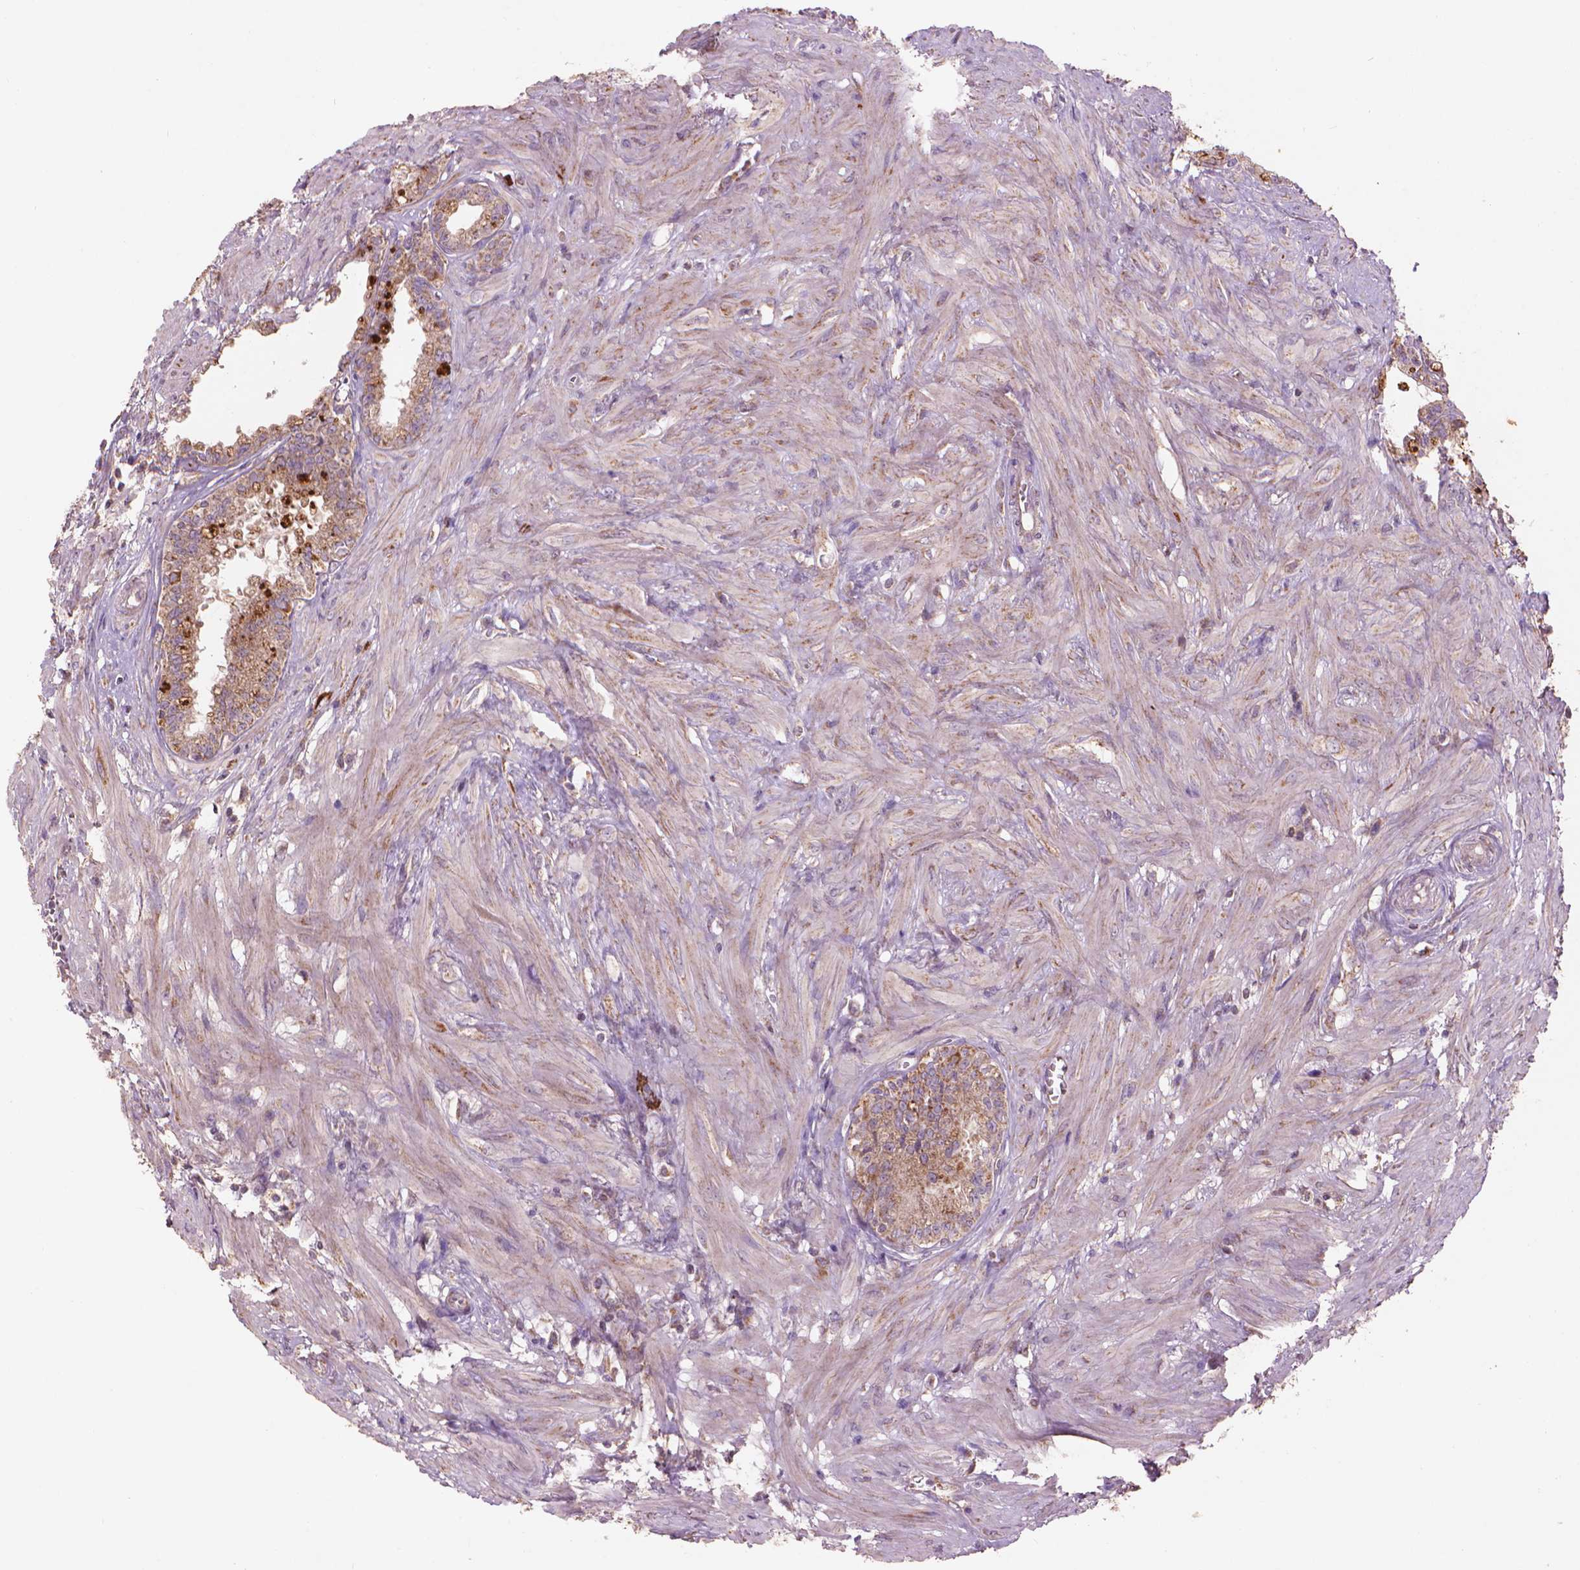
{"staining": {"intensity": "moderate", "quantity": ">75%", "location": "cytoplasmic/membranous"}, "tissue": "seminal vesicle", "cell_type": "Glandular cells", "image_type": "normal", "snomed": [{"axis": "morphology", "description": "Normal tissue, NOS"}, {"axis": "morphology", "description": "Urothelial carcinoma, NOS"}, {"axis": "topography", "description": "Urinary bladder"}, {"axis": "topography", "description": "Seminal veicle"}], "caption": "This image exhibits normal seminal vesicle stained with IHC to label a protein in brown. The cytoplasmic/membranous of glandular cells show moderate positivity for the protein. Nuclei are counter-stained blue.", "gene": "NLRX1", "patient": {"sex": "male", "age": 76}}